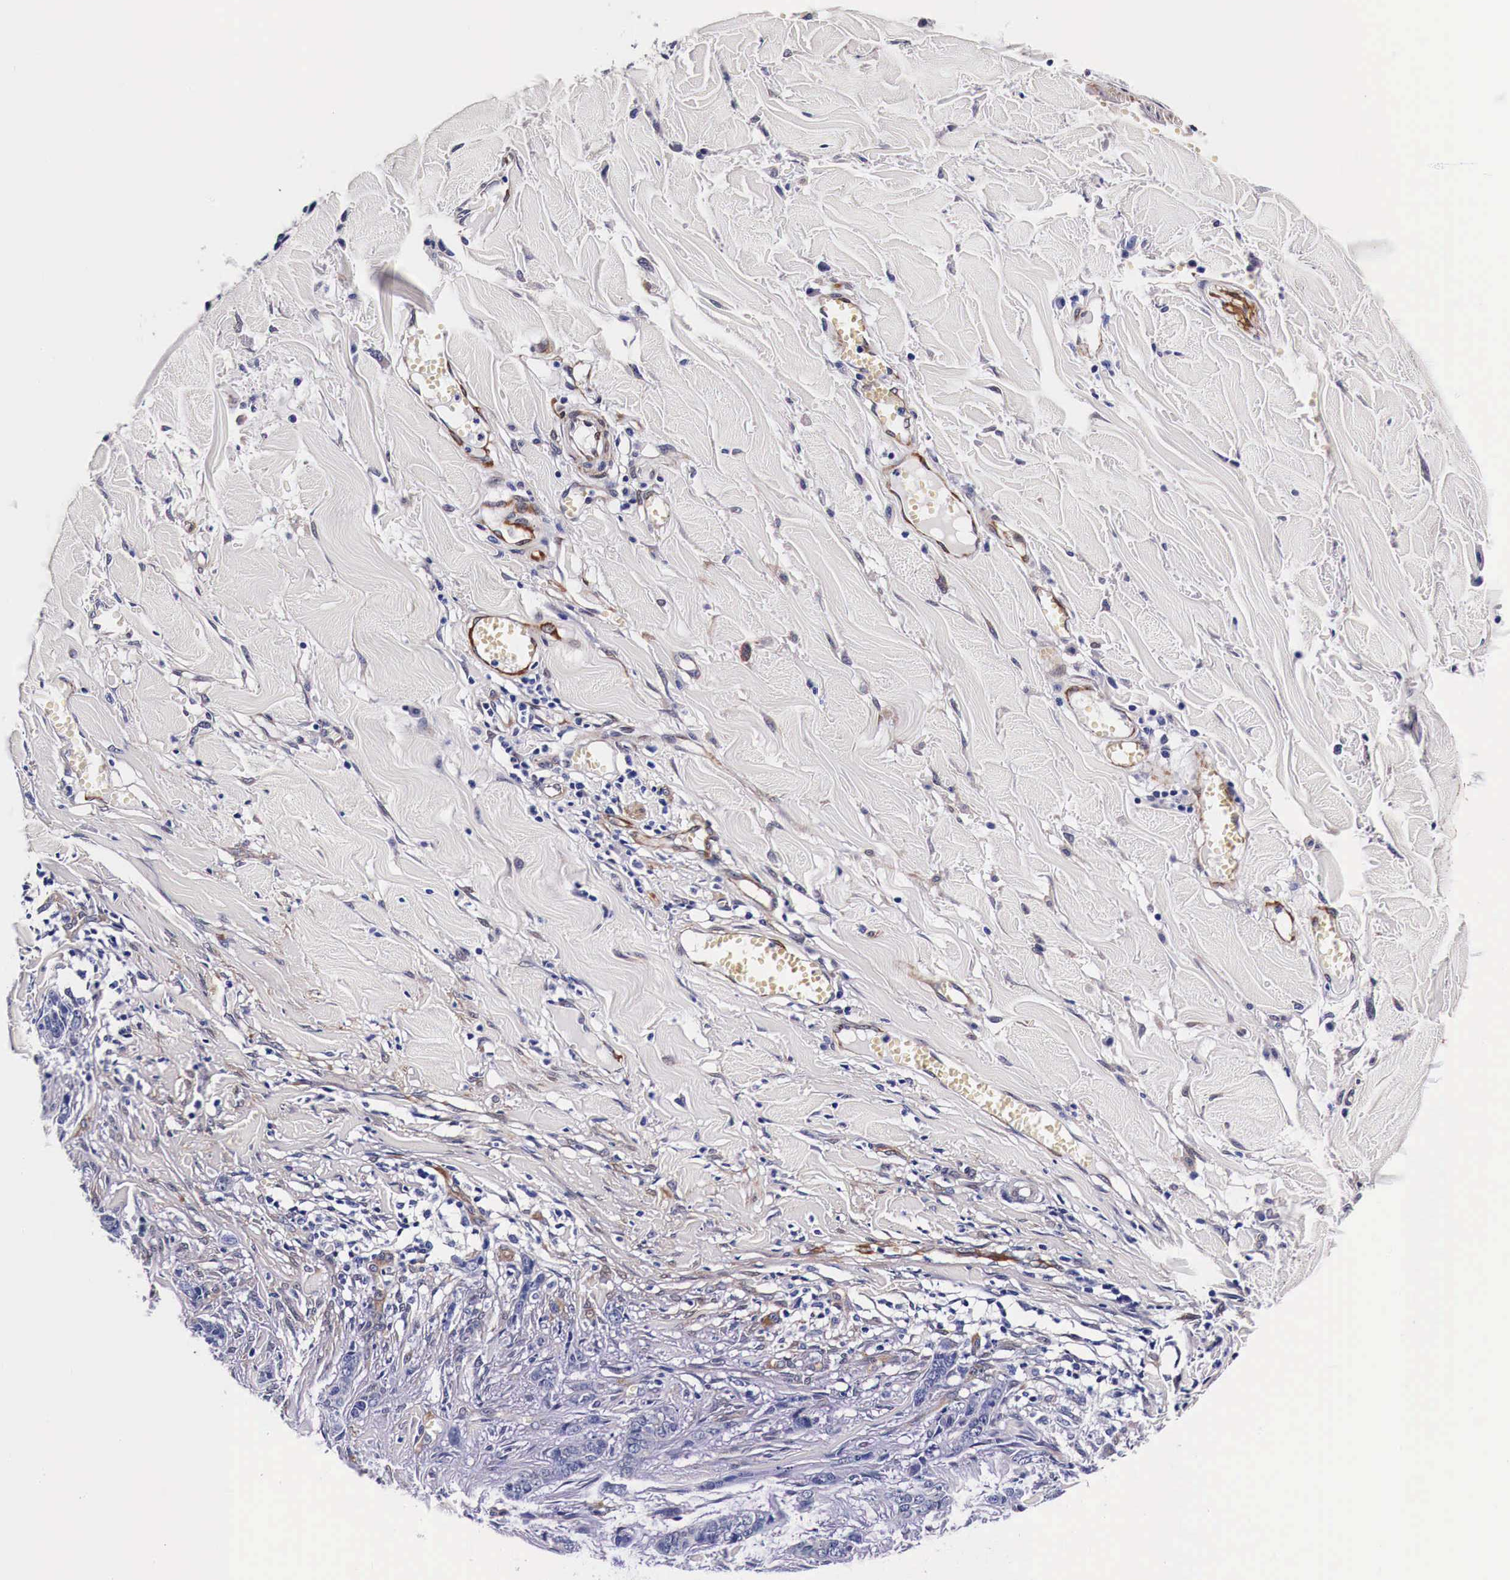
{"staining": {"intensity": "negative", "quantity": "none", "location": "none"}, "tissue": "skin cancer", "cell_type": "Tumor cells", "image_type": "cancer", "snomed": [{"axis": "morphology", "description": "Normal tissue, NOS"}, {"axis": "morphology", "description": "Basal cell carcinoma"}, {"axis": "topography", "description": "Skin"}], "caption": "Immunohistochemistry (IHC) photomicrograph of human skin basal cell carcinoma stained for a protein (brown), which reveals no staining in tumor cells.", "gene": "HSPB1", "patient": {"sex": "female", "age": 65}}